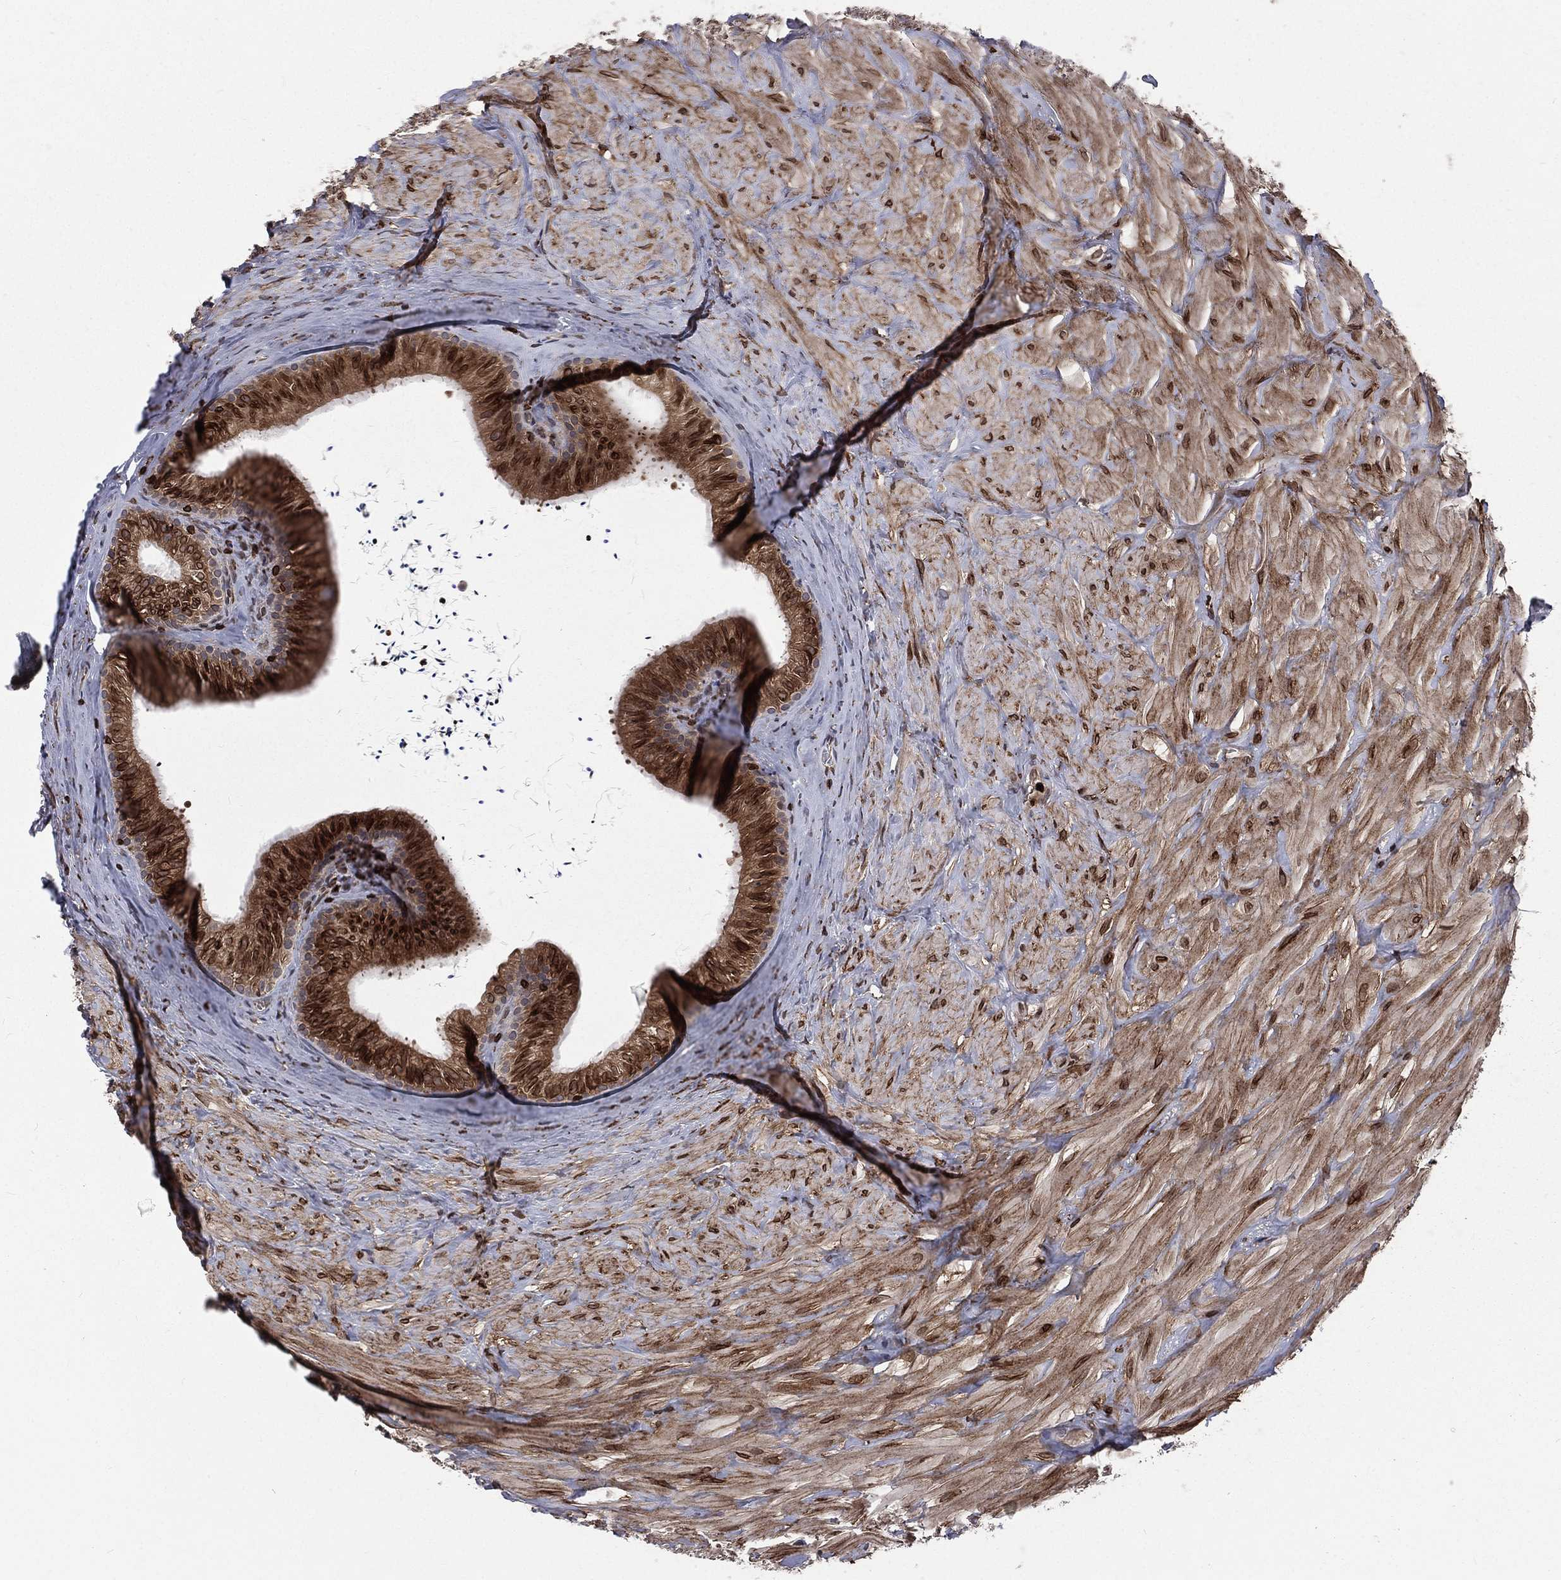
{"staining": {"intensity": "moderate", "quantity": "25%-75%", "location": "cytoplasmic/membranous"}, "tissue": "epididymis", "cell_type": "Glandular cells", "image_type": "normal", "snomed": [{"axis": "morphology", "description": "Normal tissue, NOS"}, {"axis": "topography", "description": "Epididymis"}], "caption": "Immunohistochemical staining of normal epididymis demonstrates moderate cytoplasmic/membranous protein staining in approximately 25%-75% of glandular cells. The protein is stained brown, and the nuclei are stained in blue (DAB IHC with brightfield microscopy, high magnification).", "gene": "LBR", "patient": {"sex": "male", "age": 32}}